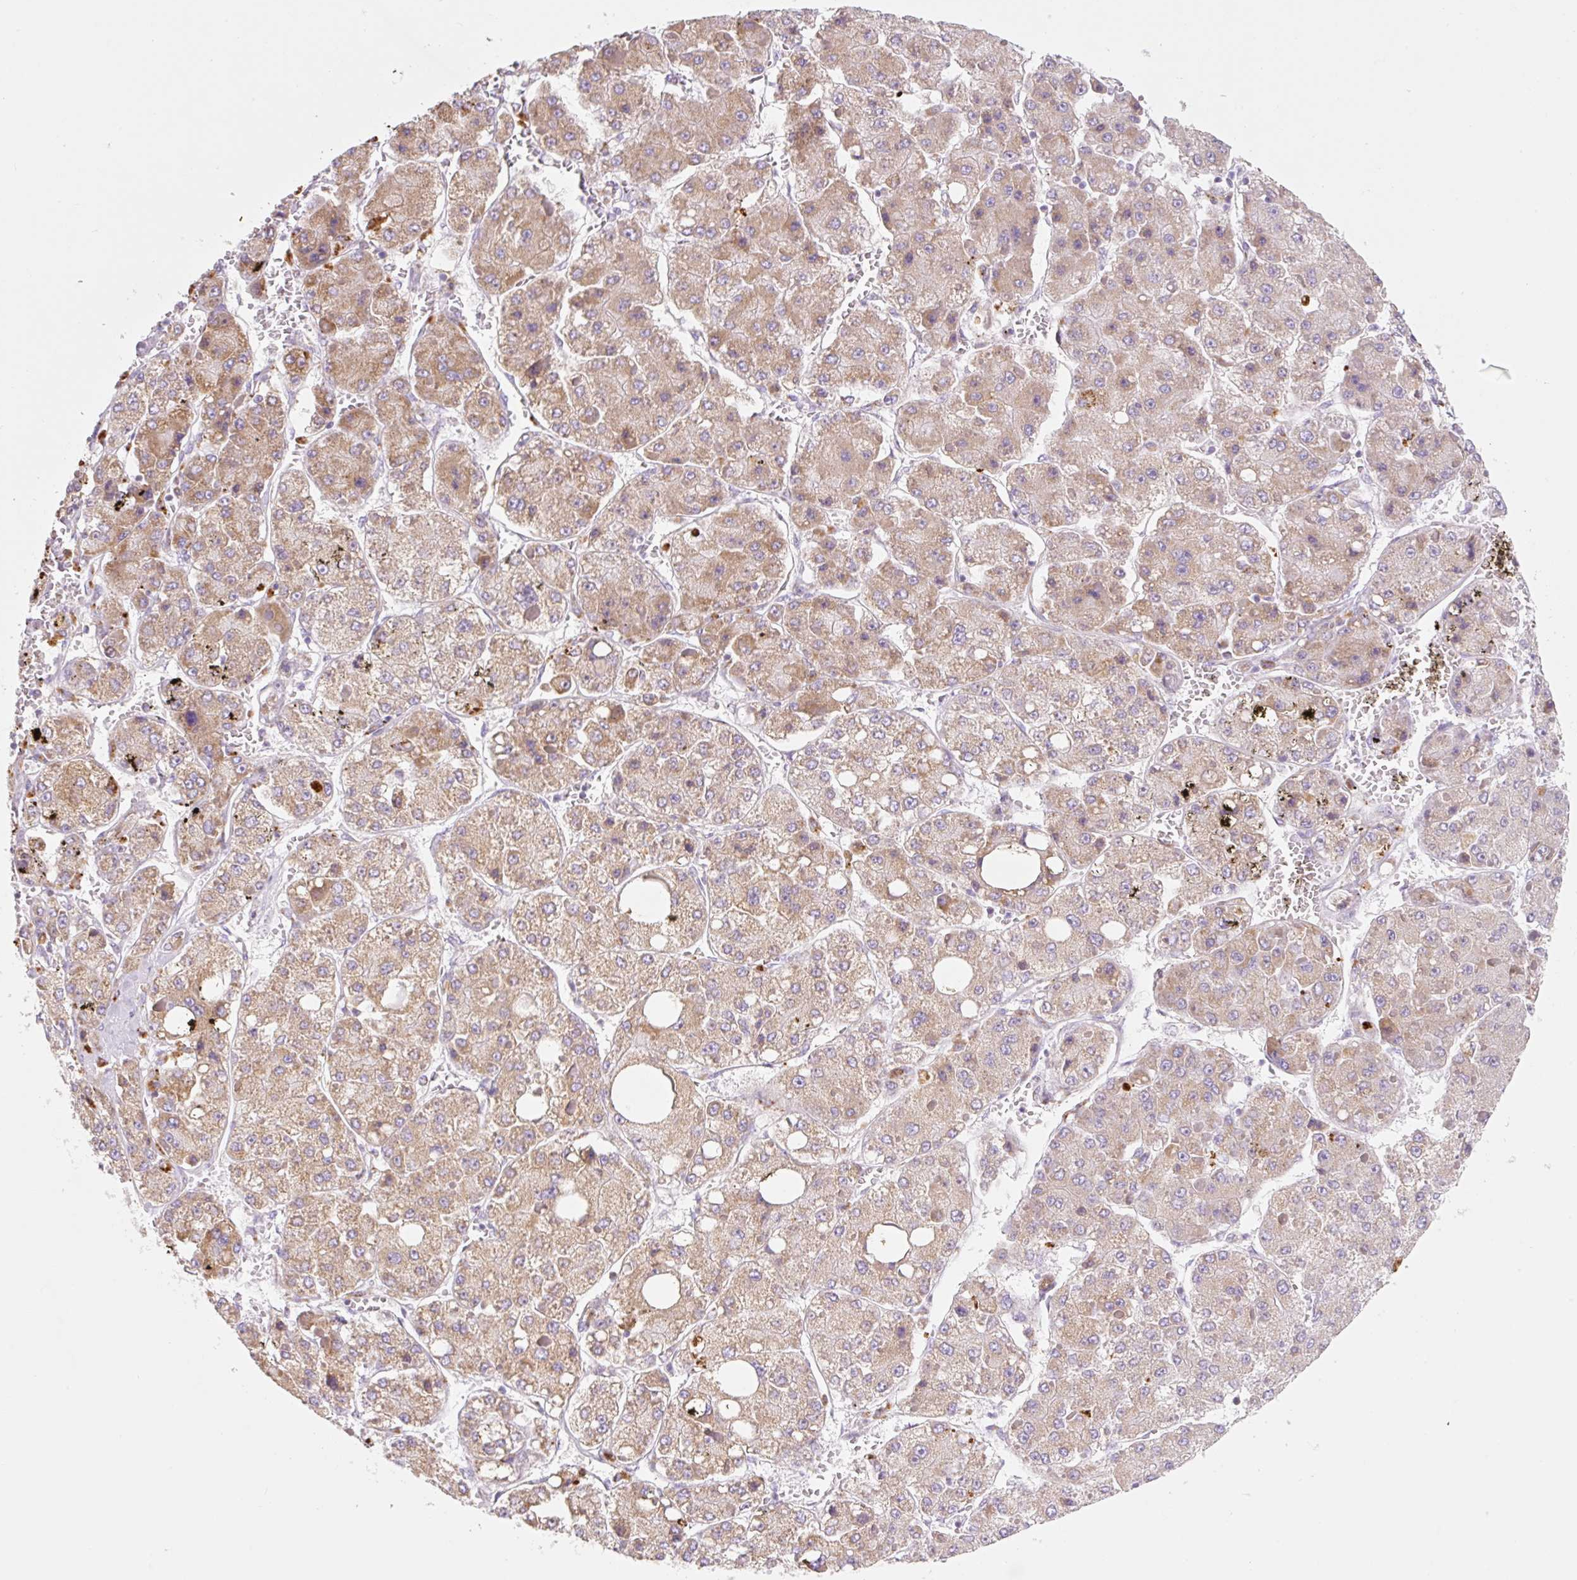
{"staining": {"intensity": "moderate", "quantity": ">75%", "location": "cytoplasmic/membranous"}, "tissue": "liver cancer", "cell_type": "Tumor cells", "image_type": "cancer", "snomed": [{"axis": "morphology", "description": "Carcinoma, Hepatocellular, NOS"}, {"axis": "topography", "description": "Liver"}], "caption": "DAB (3,3'-diaminobenzidine) immunohistochemical staining of human liver cancer demonstrates moderate cytoplasmic/membranous protein staining in approximately >75% of tumor cells.", "gene": "CLEC3A", "patient": {"sex": "female", "age": 73}}